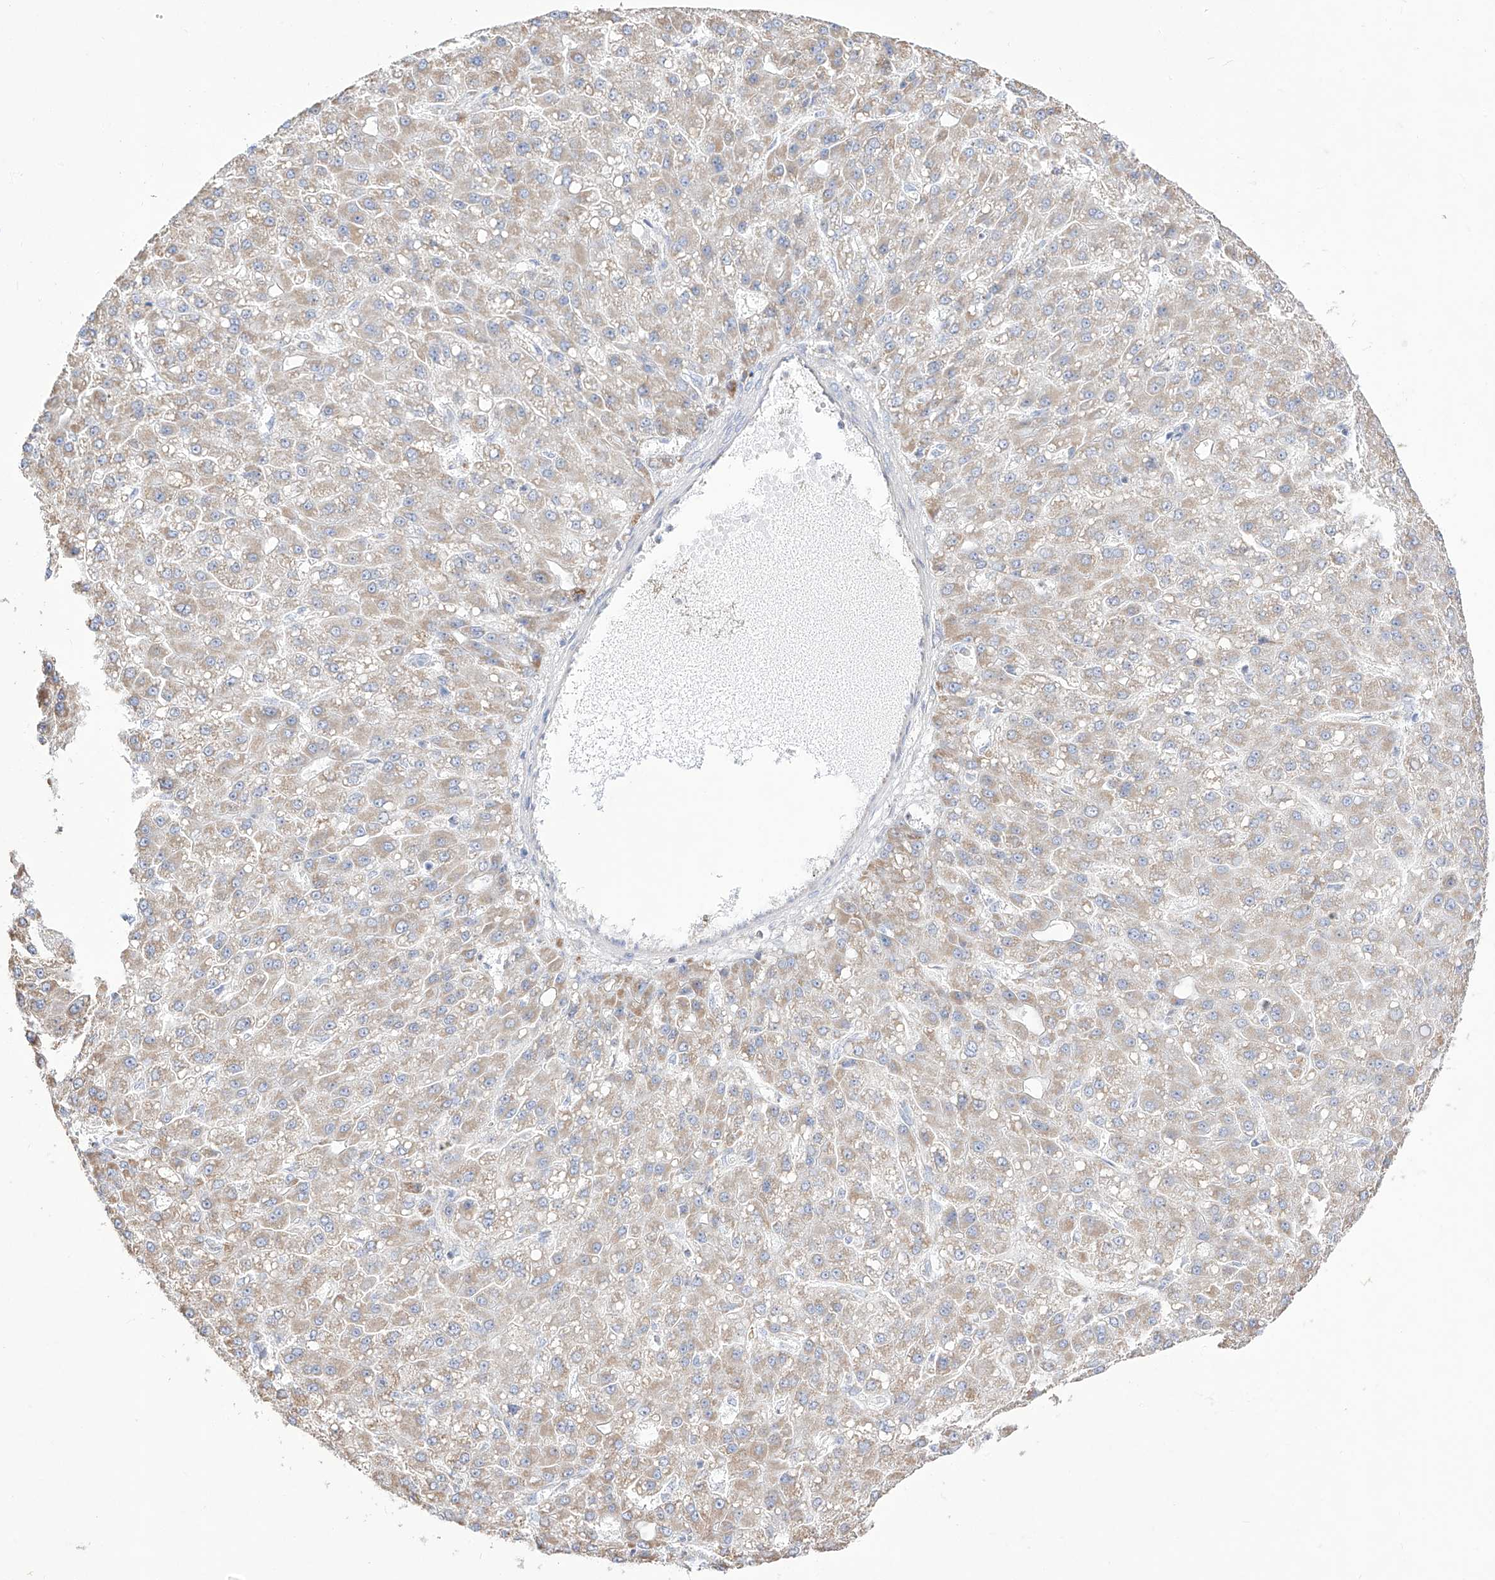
{"staining": {"intensity": "weak", "quantity": ">75%", "location": "cytoplasmic/membranous"}, "tissue": "liver cancer", "cell_type": "Tumor cells", "image_type": "cancer", "snomed": [{"axis": "morphology", "description": "Carcinoma, Hepatocellular, NOS"}, {"axis": "topography", "description": "Liver"}], "caption": "Protein expression analysis of liver hepatocellular carcinoma shows weak cytoplasmic/membranous positivity in about >75% of tumor cells. Immunohistochemistry (ihc) stains the protein of interest in brown and the nuclei are stained blue.", "gene": "RCHY1", "patient": {"sex": "male", "age": 67}}